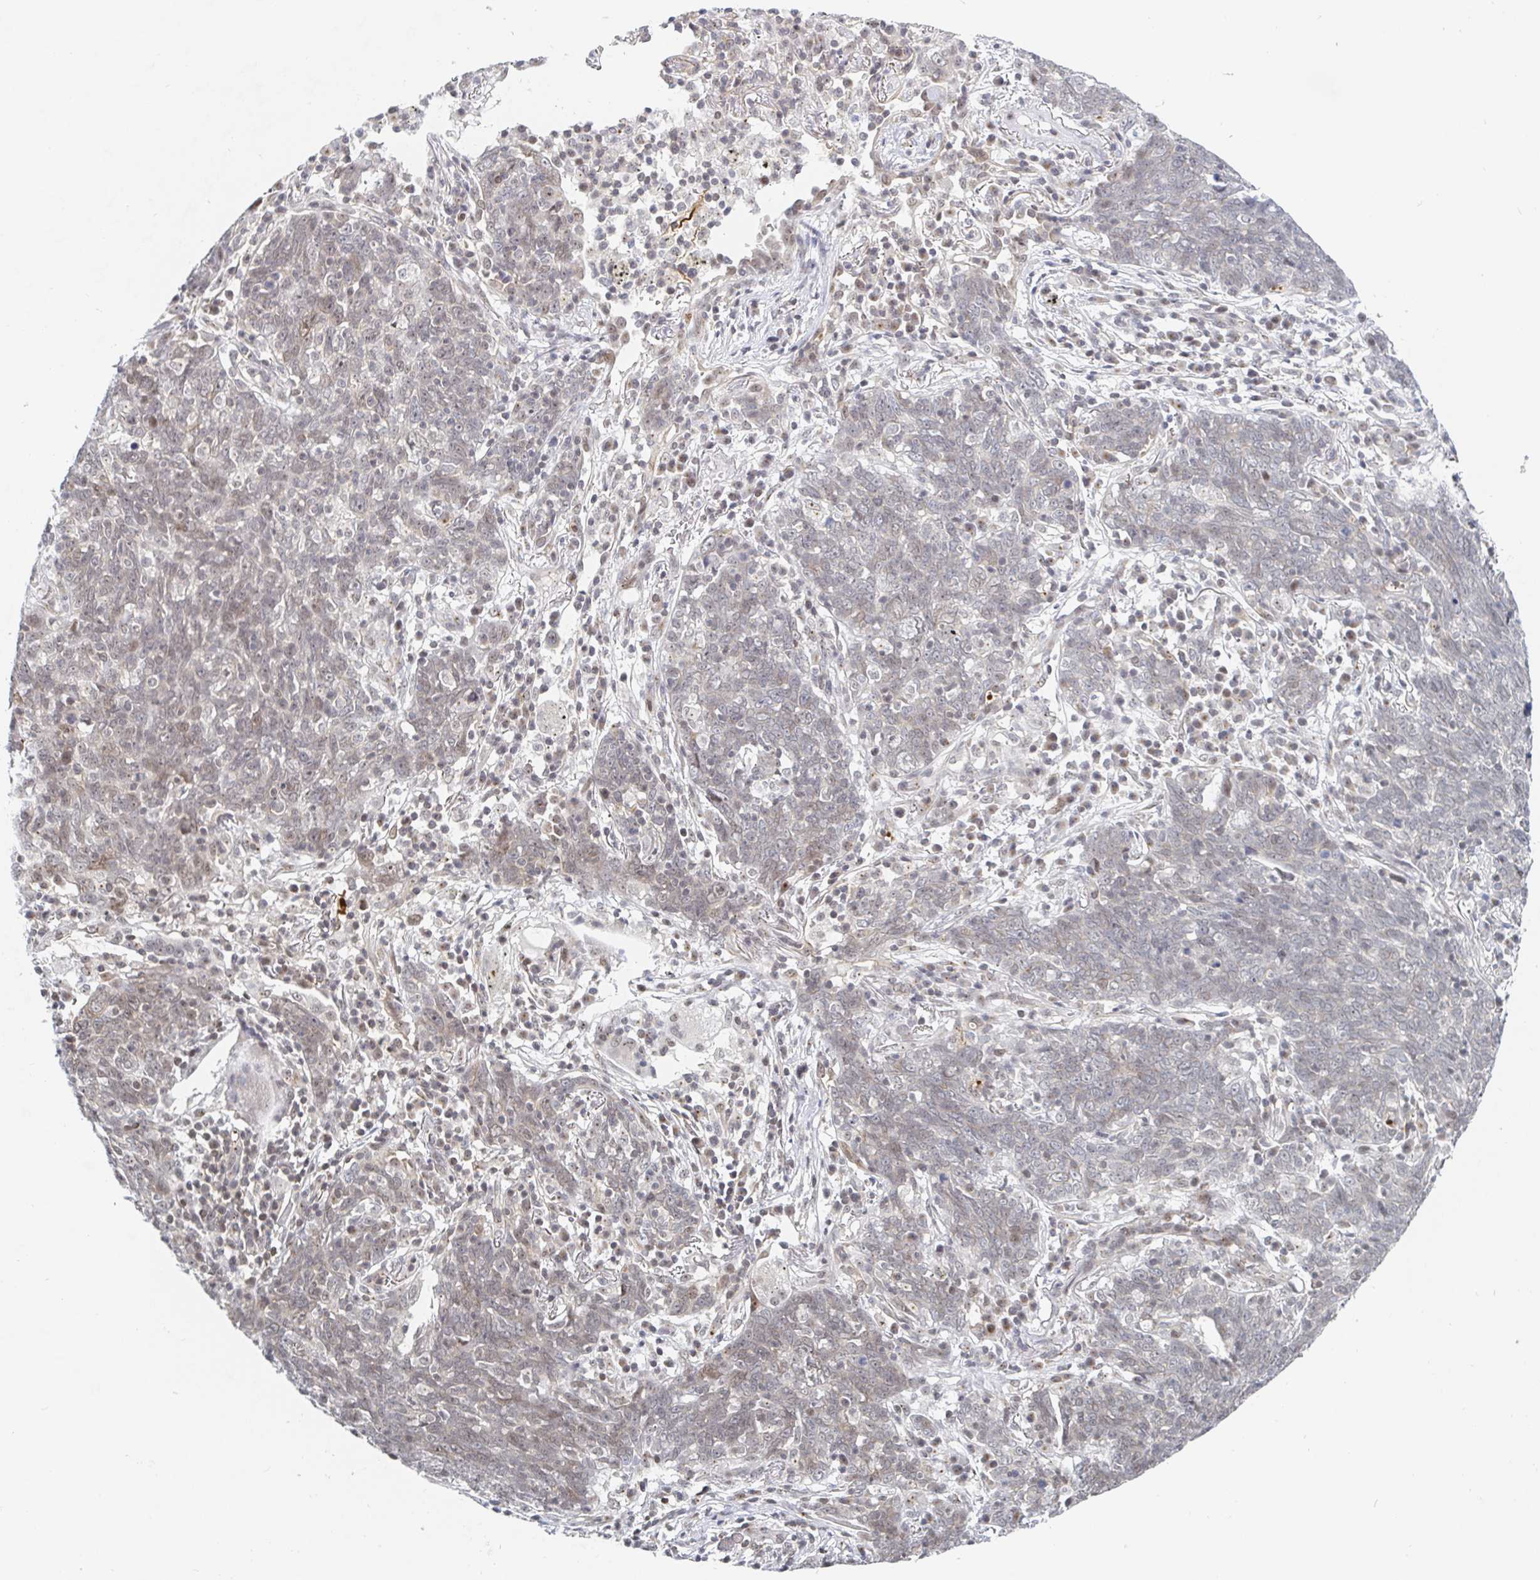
{"staining": {"intensity": "weak", "quantity": "25%-75%", "location": "nuclear"}, "tissue": "lung cancer", "cell_type": "Tumor cells", "image_type": "cancer", "snomed": [{"axis": "morphology", "description": "Squamous cell carcinoma, NOS"}, {"axis": "topography", "description": "Lung"}], "caption": "A photomicrograph of human lung cancer stained for a protein displays weak nuclear brown staining in tumor cells.", "gene": "CHD2", "patient": {"sex": "female", "age": 72}}